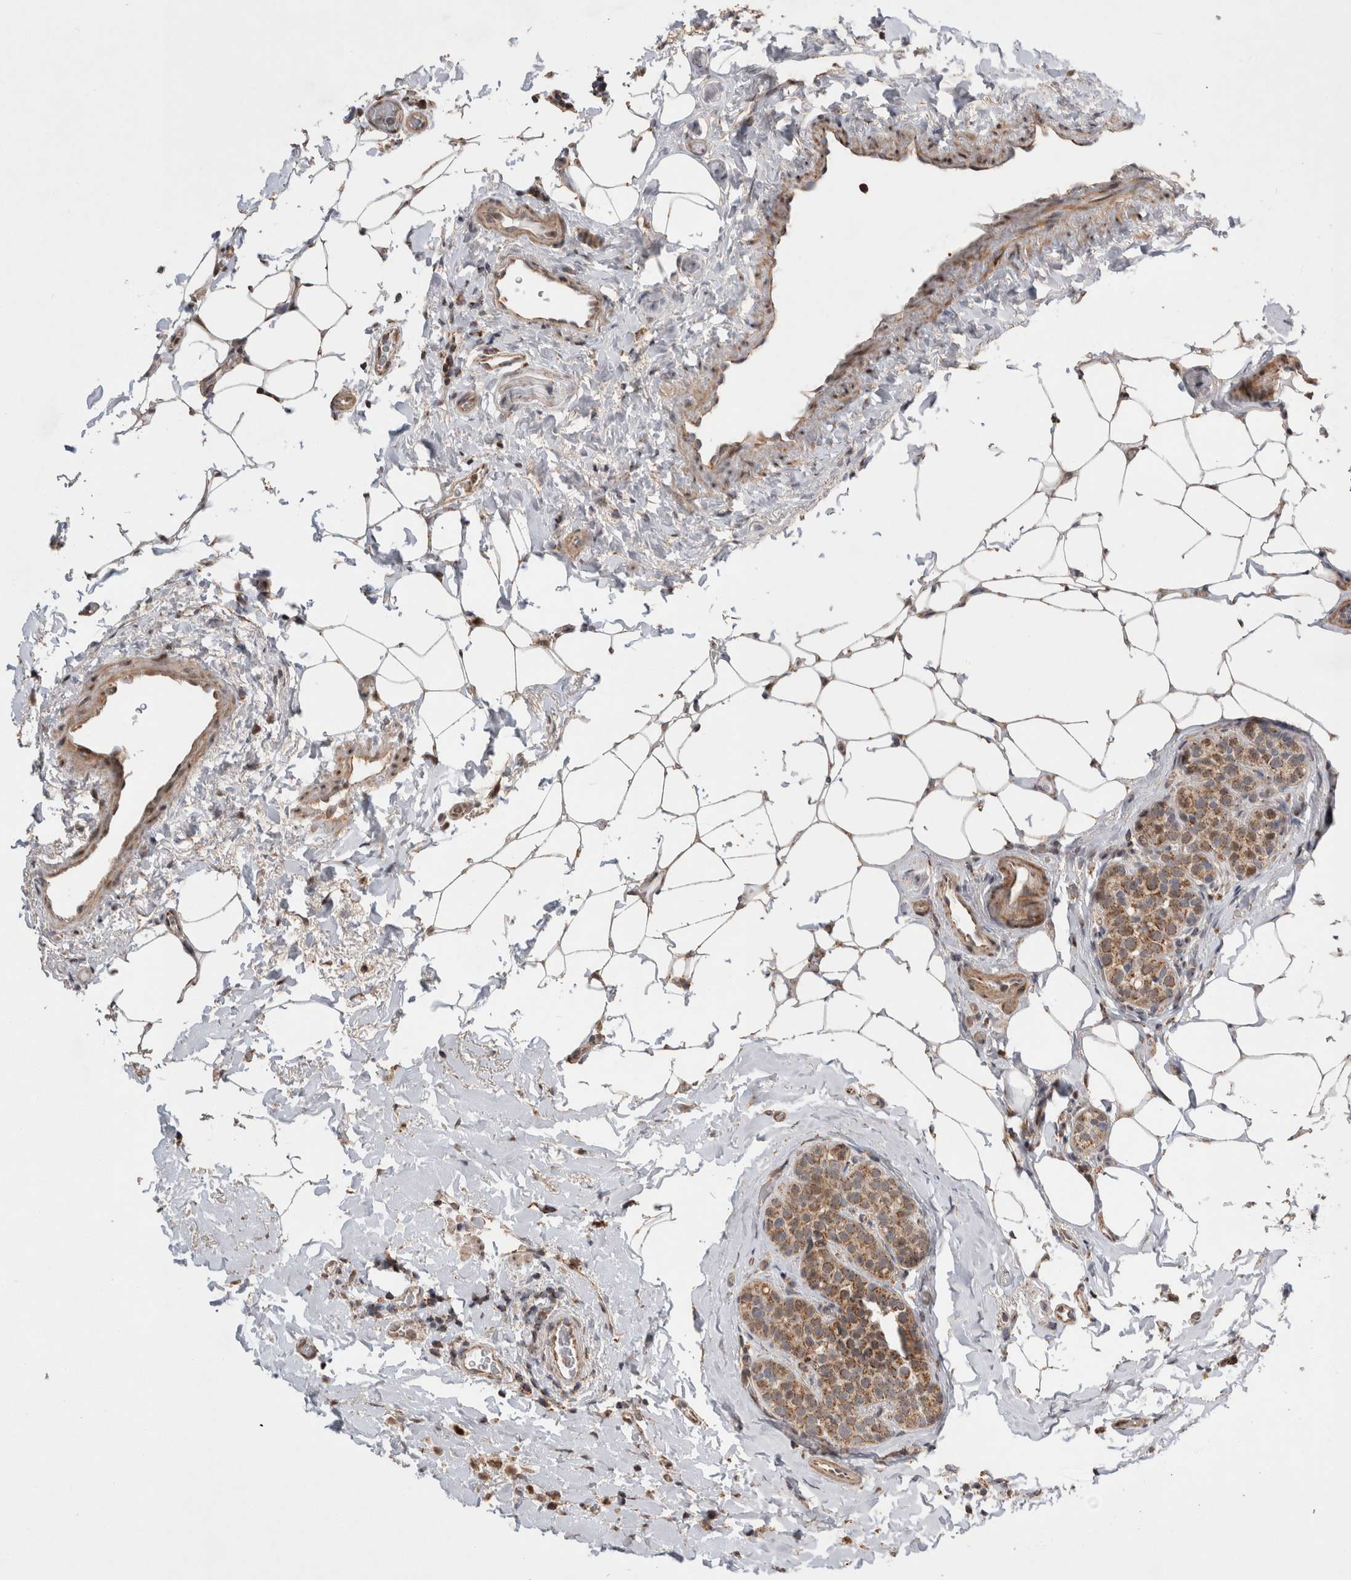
{"staining": {"intensity": "moderate", "quantity": ">75%", "location": "cytoplasmic/membranous"}, "tissue": "breast cancer", "cell_type": "Tumor cells", "image_type": "cancer", "snomed": [{"axis": "morphology", "description": "Lobular carcinoma"}, {"axis": "topography", "description": "Breast"}], "caption": "Lobular carcinoma (breast) tissue exhibits moderate cytoplasmic/membranous staining in about >75% of tumor cells, visualized by immunohistochemistry. Using DAB (3,3'-diaminobenzidine) (brown) and hematoxylin (blue) stains, captured at high magnification using brightfield microscopy.", "gene": "MRPL37", "patient": {"sex": "female", "age": 50}}